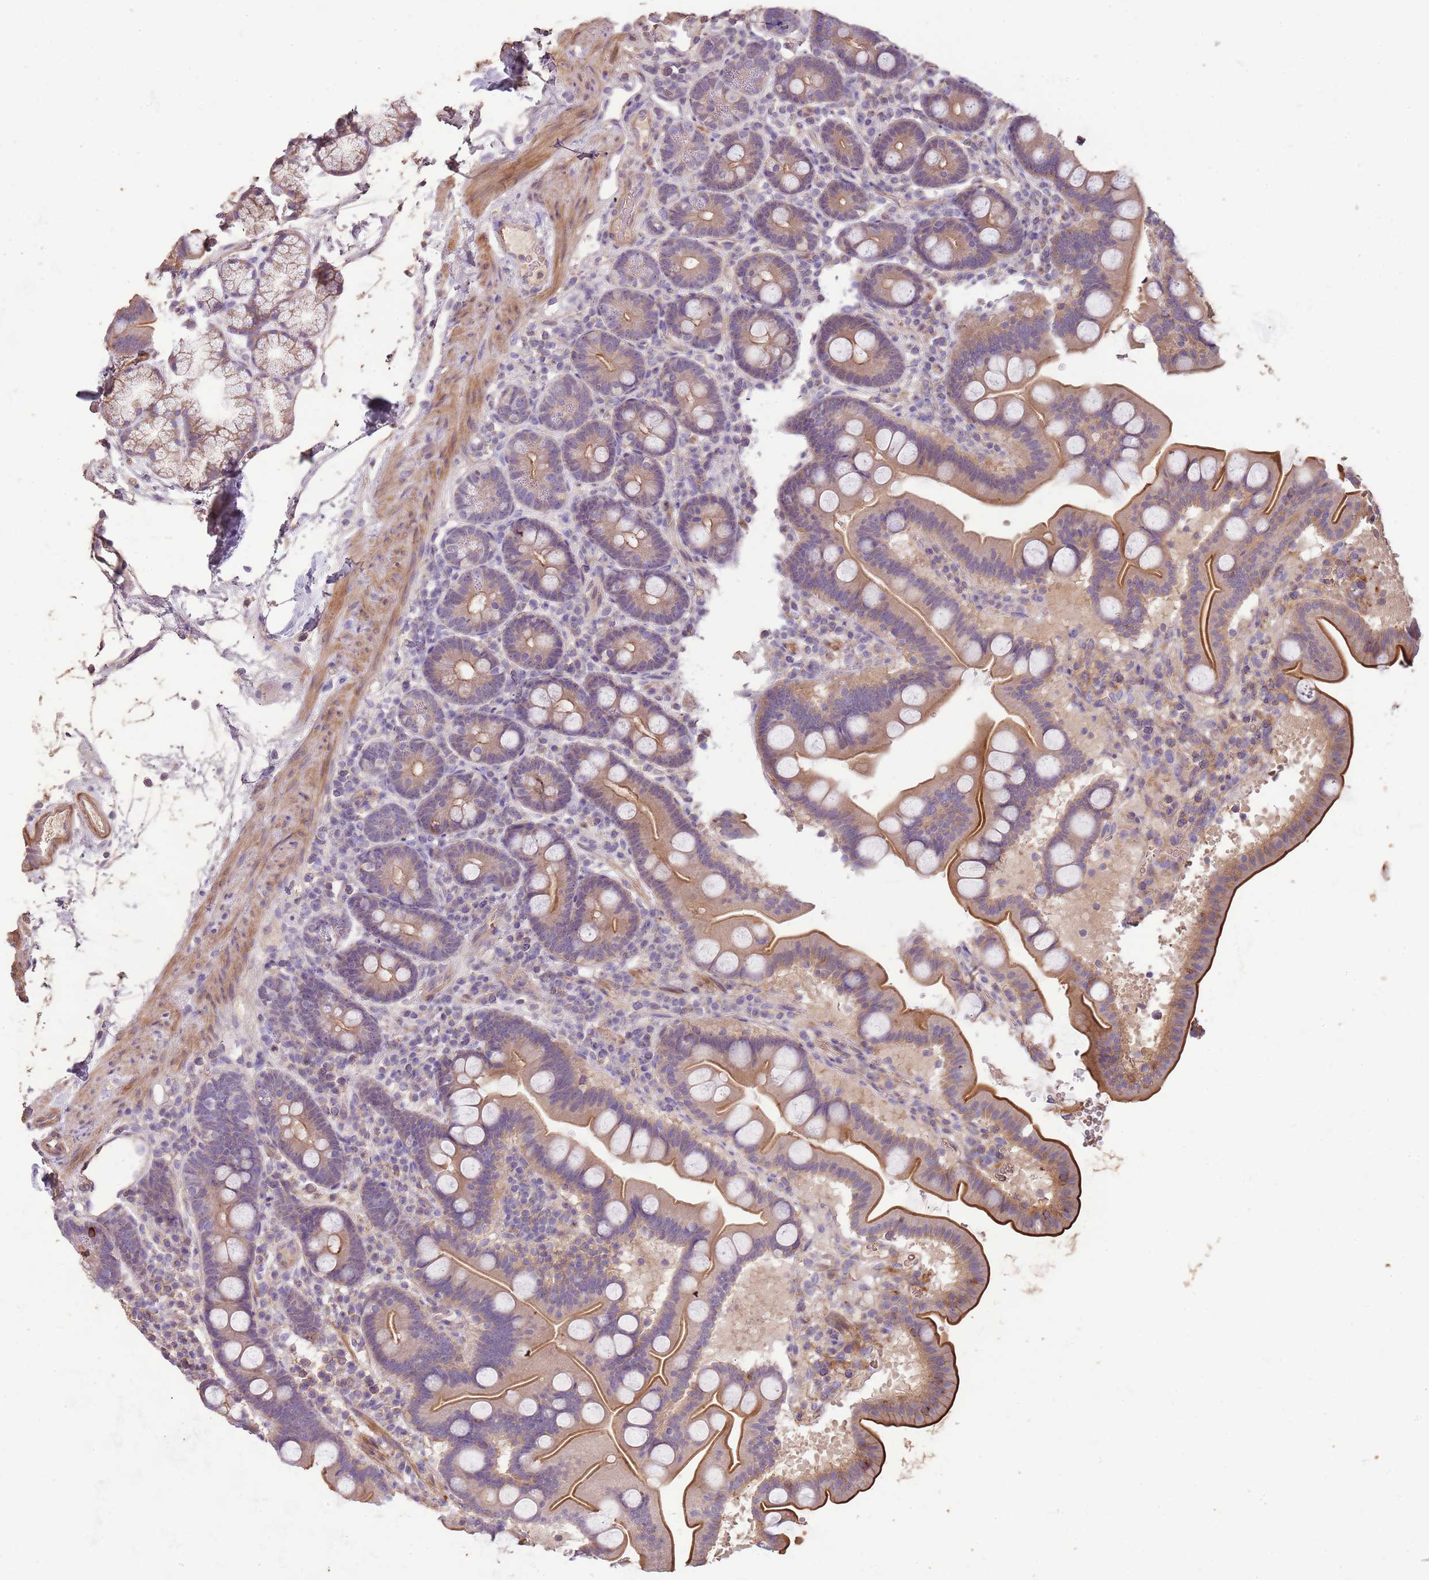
{"staining": {"intensity": "moderate", "quantity": ">75%", "location": "cytoplasmic/membranous"}, "tissue": "duodenum", "cell_type": "Glandular cells", "image_type": "normal", "snomed": [{"axis": "morphology", "description": "Normal tissue, NOS"}, {"axis": "topography", "description": "Duodenum"}], "caption": "Immunohistochemistry of unremarkable human duodenum shows medium levels of moderate cytoplasmic/membranous expression in about >75% of glandular cells.", "gene": "FECH", "patient": {"sex": "male", "age": 54}}